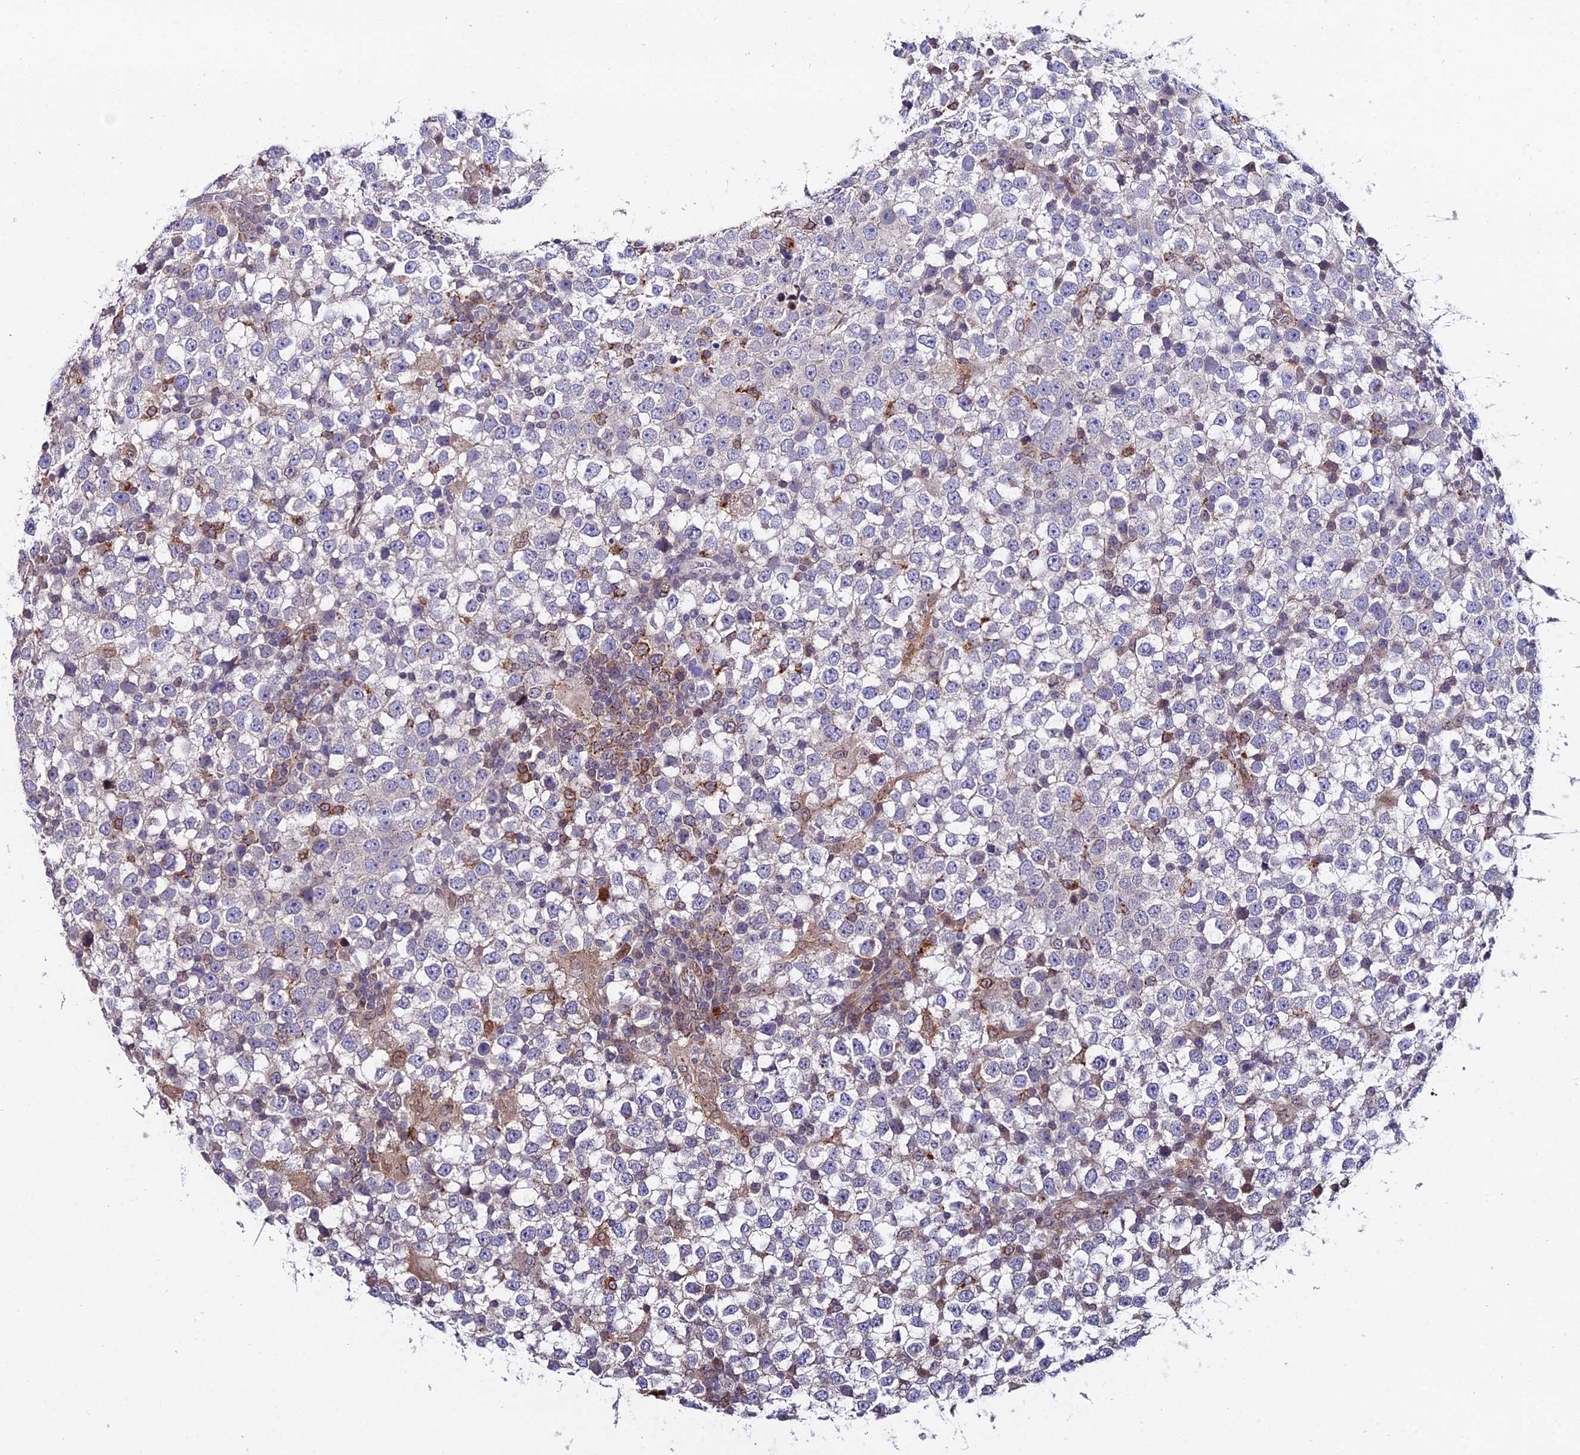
{"staining": {"intensity": "negative", "quantity": "none", "location": "none"}, "tissue": "testis cancer", "cell_type": "Tumor cells", "image_type": "cancer", "snomed": [{"axis": "morphology", "description": "Seminoma, NOS"}, {"axis": "topography", "description": "Testis"}], "caption": "This is an IHC micrograph of human testis cancer. There is no positivity in tumor cells.", "gene": "DDX19A", "patient": {"sex": "male", "age": 65}}